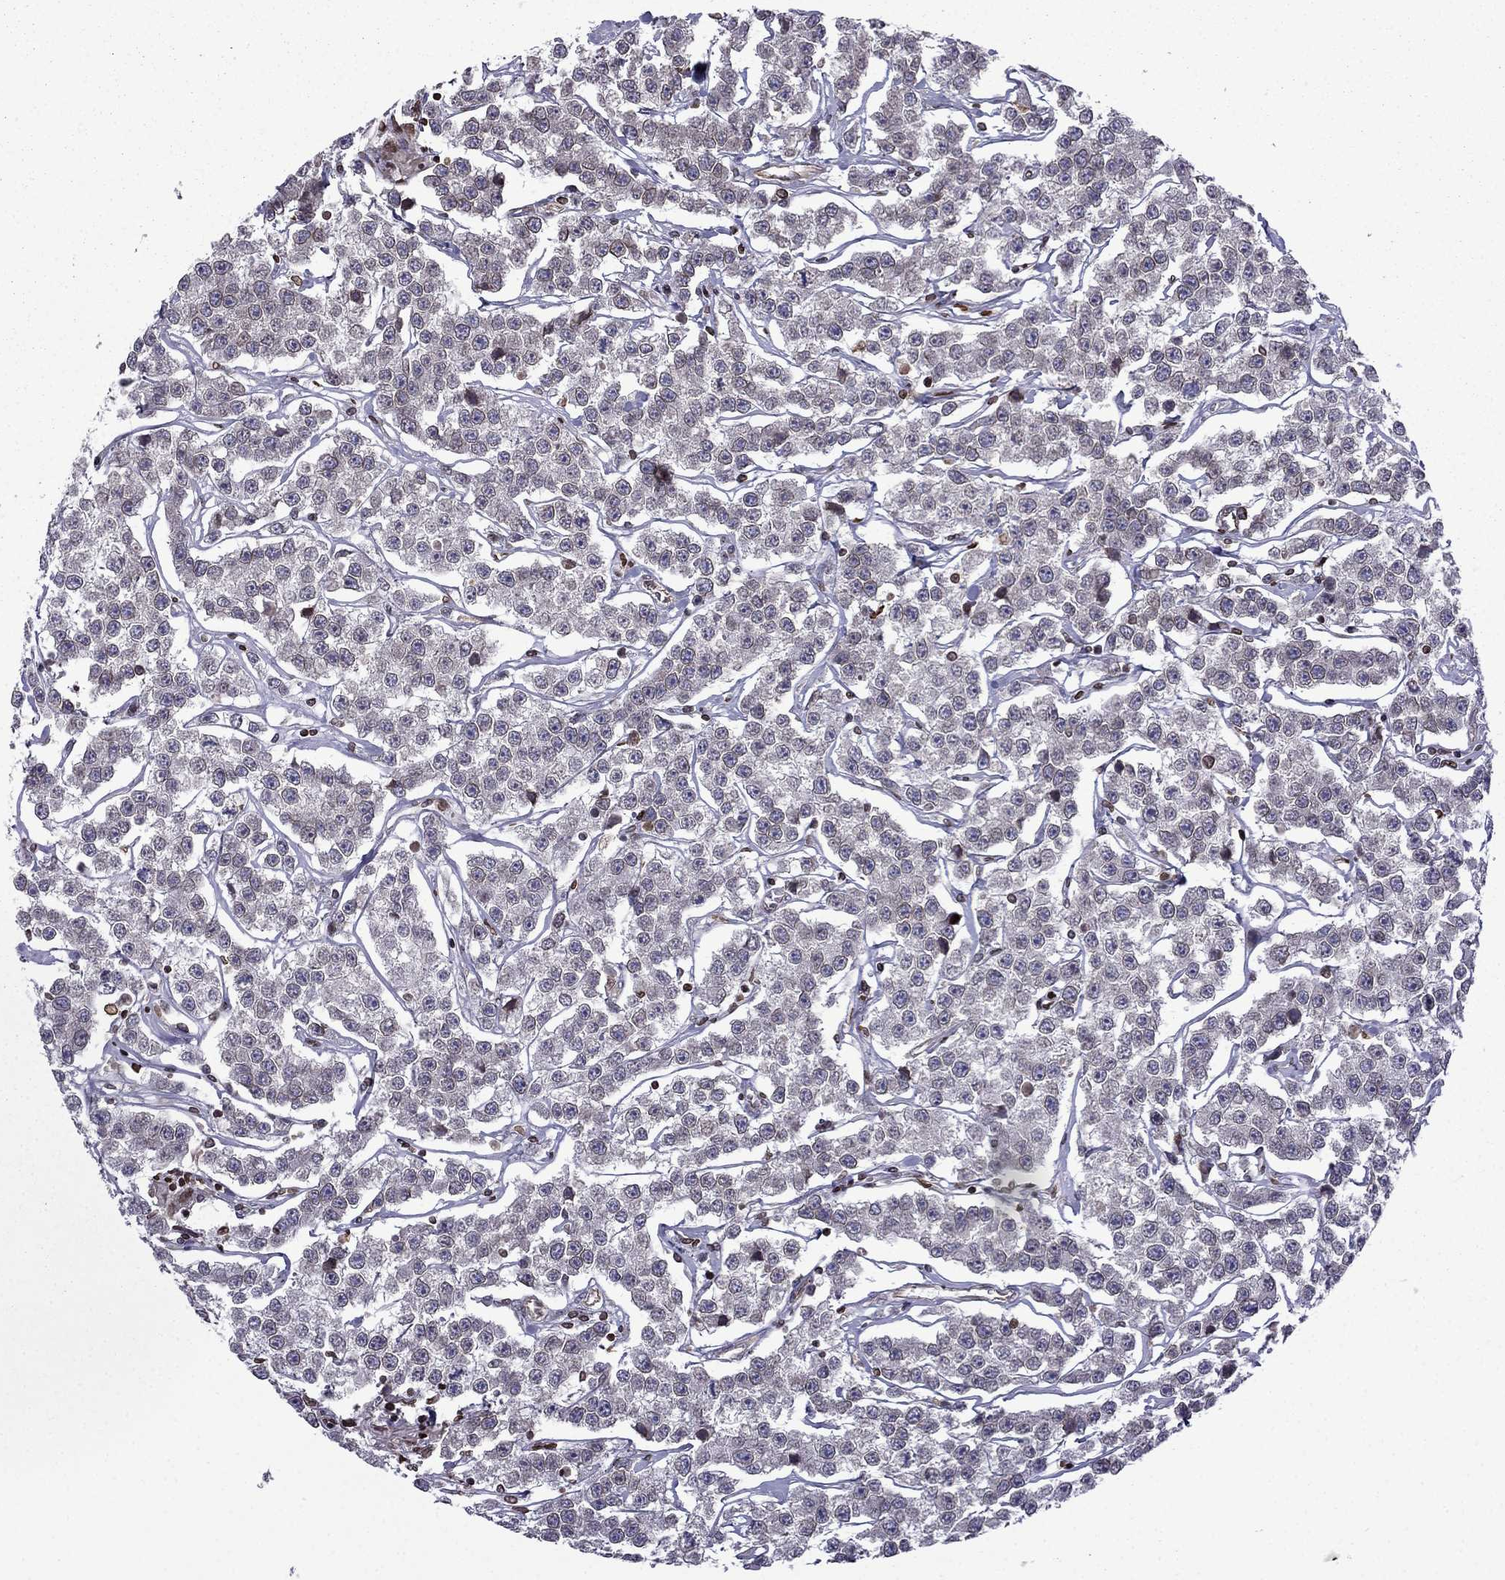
{"staining": {"intensity": "negative", "quantity": "none", "location": "none"}, "tissue": "testis cancer", "cell_type": "Tumor cells", "image_type": "cancer", "snomed": [{"axis": "morphology", "description": "Seminoma, NOS"}, {"axis": "topography", "description": "Testis"}], "caption": "This is a histopathology image of IHC staining of testis cancer (seminoma), which shows no staining in tumor cells. (DAB IHC with hematoxylin counter stain).", "gene": "CDC42BPA", "patient": {"sex": "male", "age": 59}}